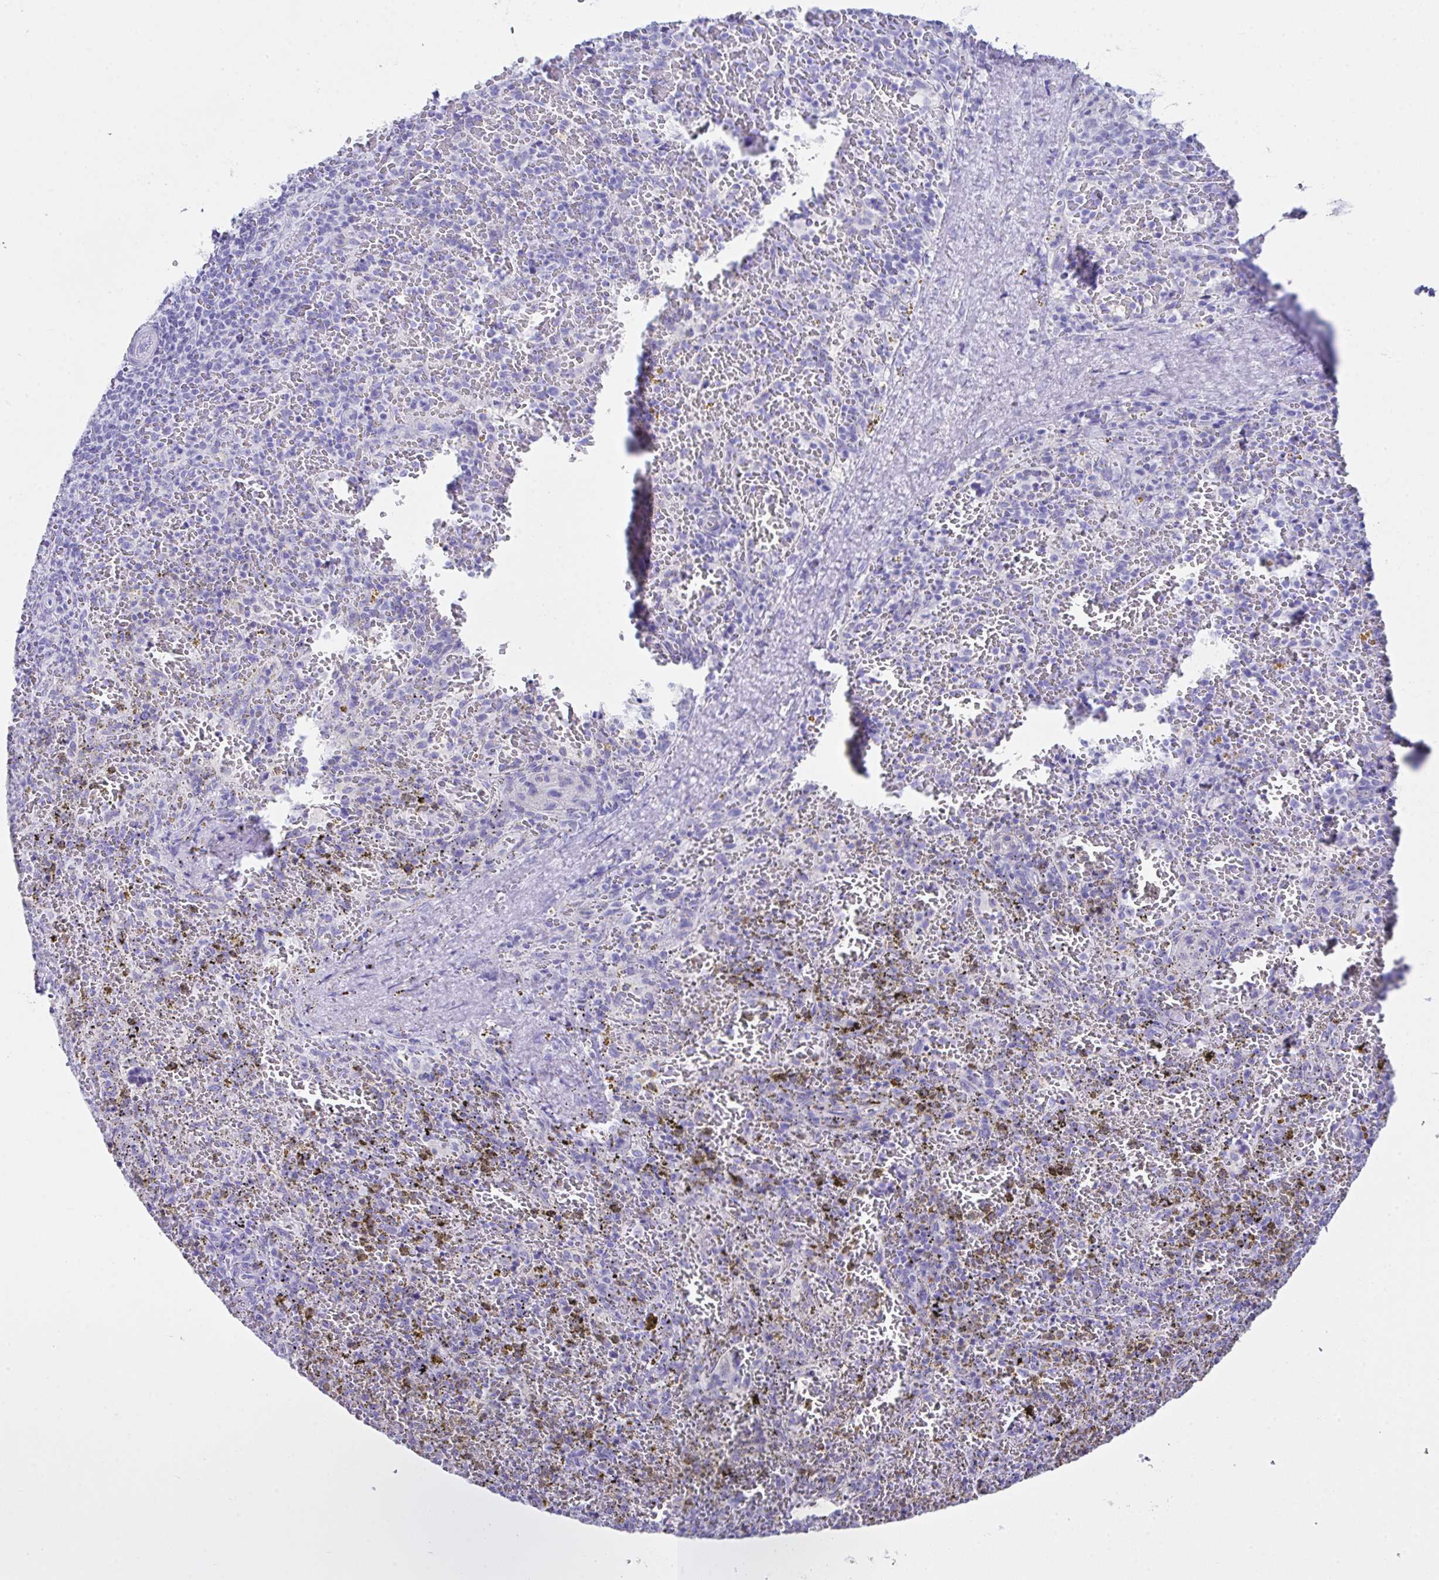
{"staining": {"intensity": "negative", "quantity": "none", "location": "none"}, "tissue": "spleen", "cell_type": "Cells in red pulp", "image_type": "normal", "snomed": [{"axis": "morphology", "description": "Normal tissue, NOS"}, {"axis": "topography", "description": "Spleen"}], "caption": "DAB (3,3'-diaminobenzidine) immunohistochemical staining of normal spleen shows no significant staining in cells in red pulp. The staining was performed using DAB (3,3'-diaminobenzidine) to visualize the protein expression in brown, while the nuclei were stained in blue with hematoxylin (Magnification: 20x).", "gene": "LGALS4", "patient": {"sex": "female", "age": 50}}